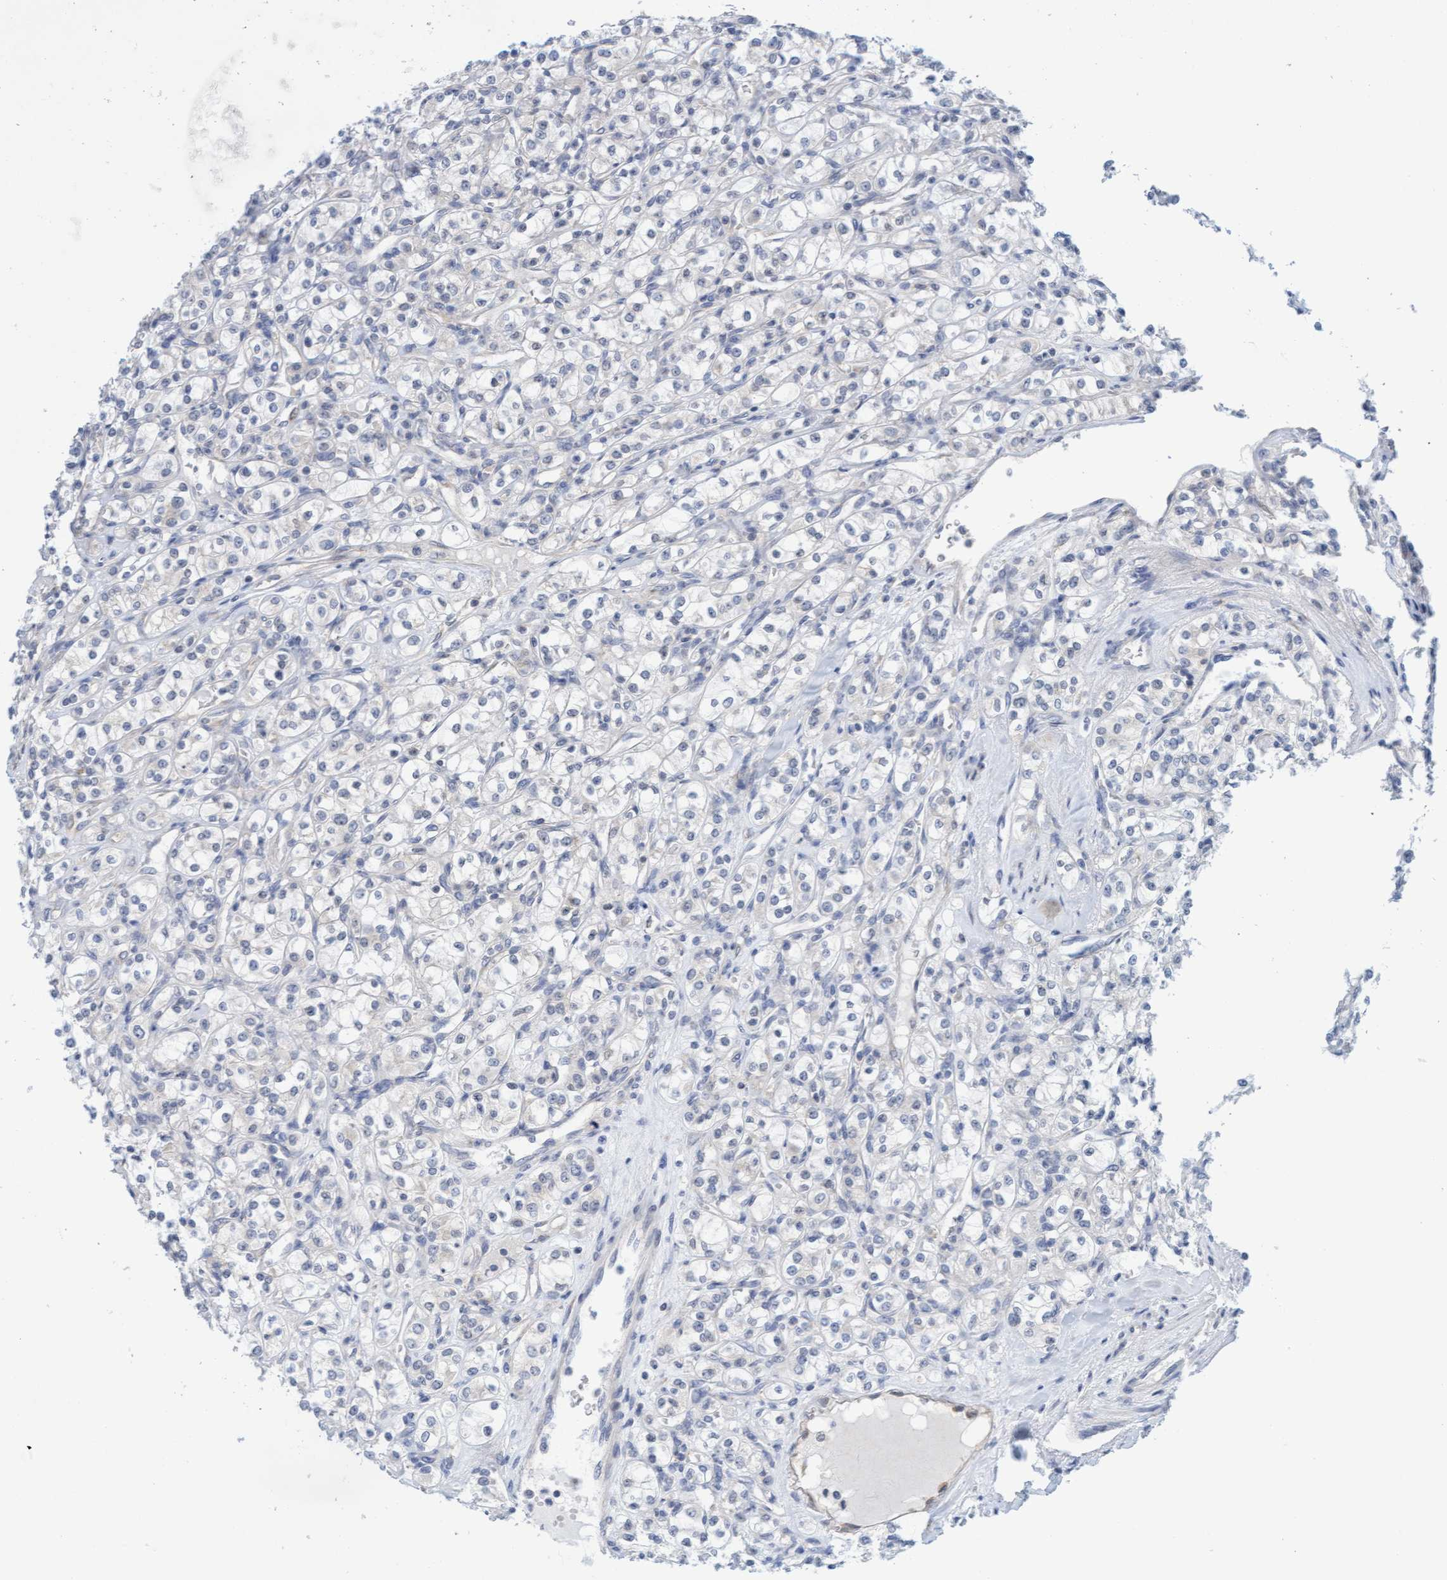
{"staining": {"intensity": "negative", "quantity": "none", "location": "none"}, "tissue": "renal cancer", "cell_type": "Tumor cells", "image_type": "cancer", "snomed": [{"axis": "morphology", "description": "Adenocarcinoma, NOS"}, {"axis": "topography", "description": "Kidney"}], "caption": "There is no significant staining in tumor cells of adenocarcinoma (renal).", "gene": "AMZ2", "patient": {"sex": "male", "age": 77}}